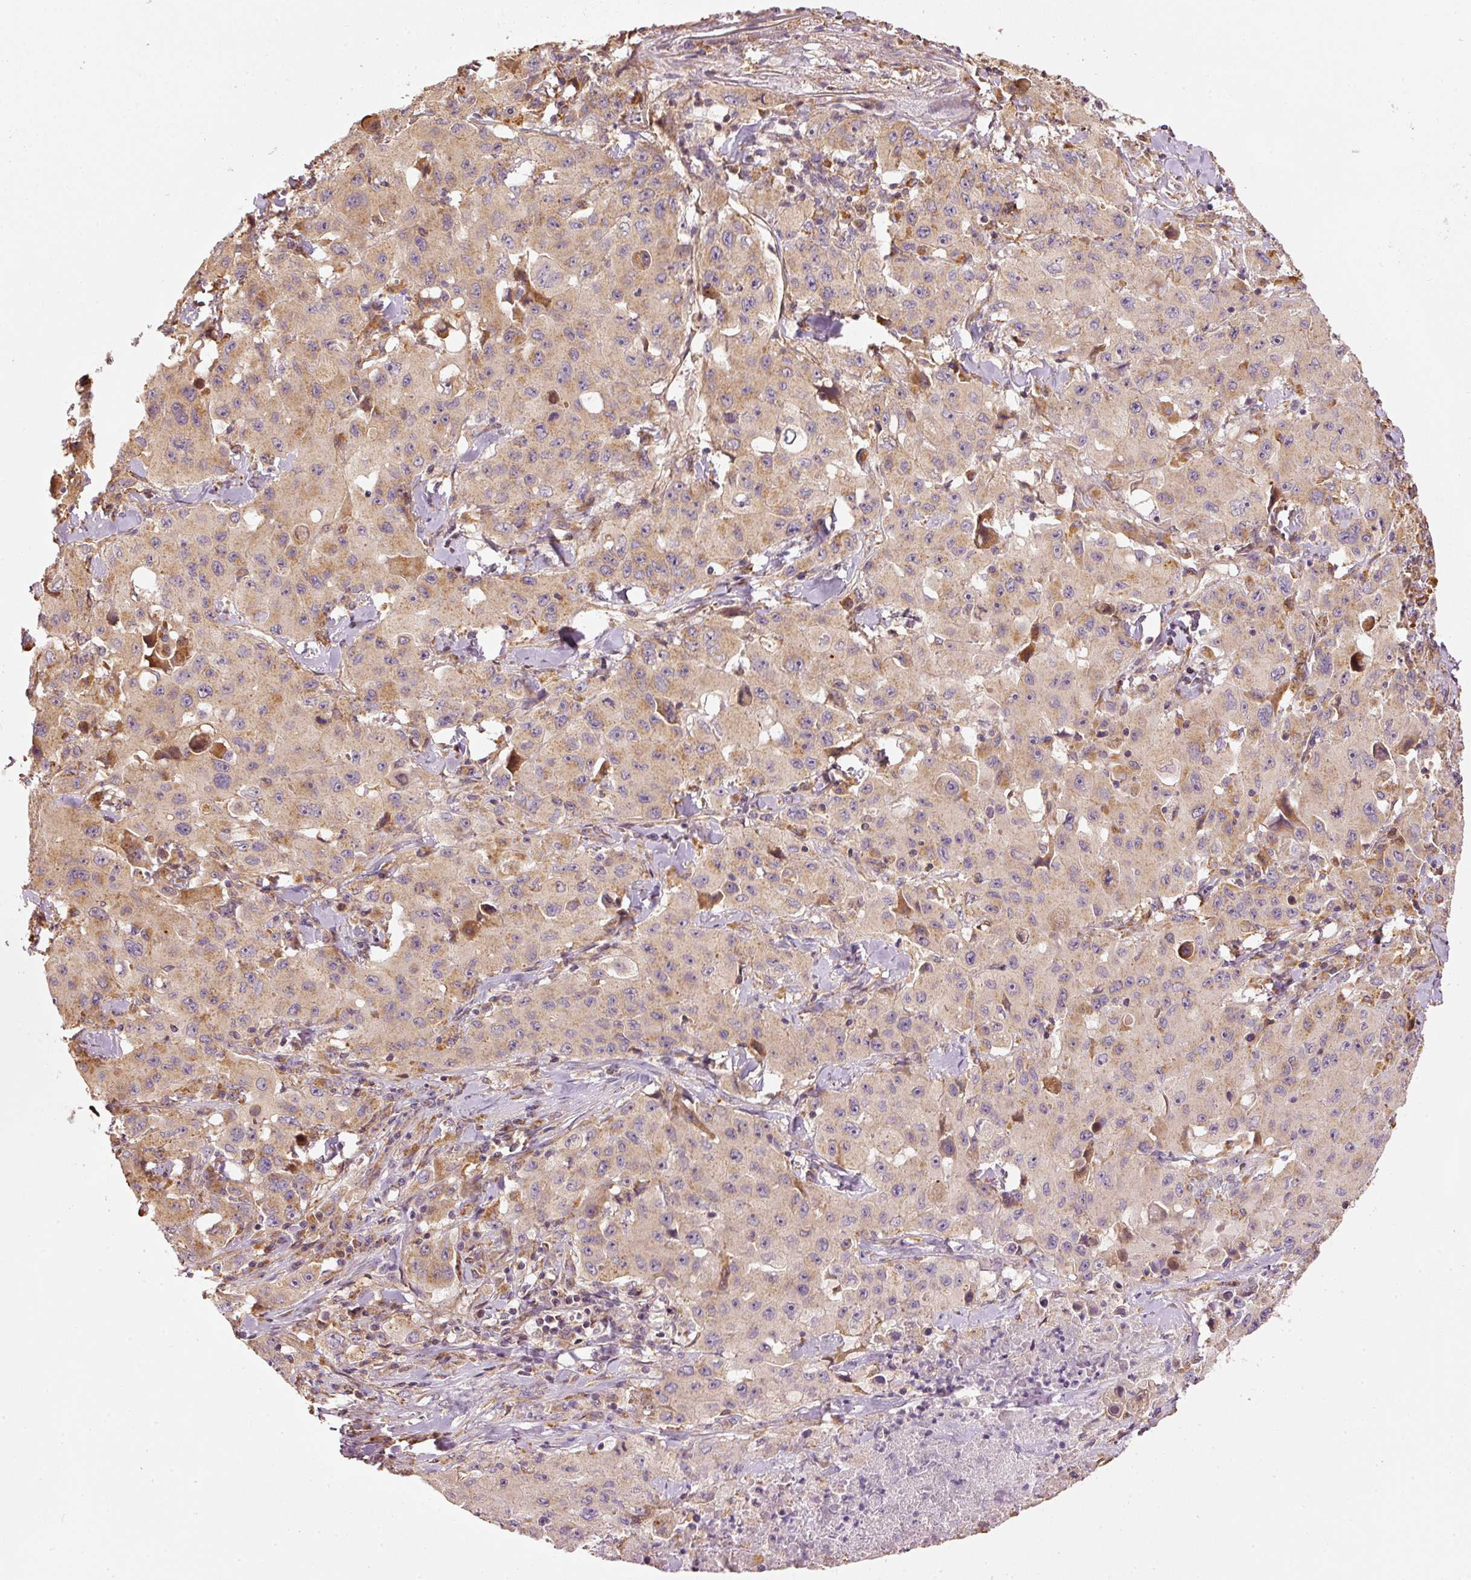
{"staining": {"intensity": "weak", "quantity": "25%-75%", "location": "cytoplasmic/membranous"}, "tissue": "lung cancer", "cell_type": "Tumor cells", "image_type": "cancer", "snomed": [{"axis": "morphology", "description": "Squamous cell carcinoma, NOS"}, {"axis": "topography", "description": "Lung"}], "caption": "IHC (DAB) staining of human lung cancer displays weak cytoplasmic/membranous protein positivity in about 25%-75% of tumor cells. The staining was performed using DAB to visualize the protein expression in brown, while the nuclei were stained in blue with hematoxylin (Magnification: 20x).", "gene": "MTHFD1L", "patient": {"sex": "male", "age": 63}}